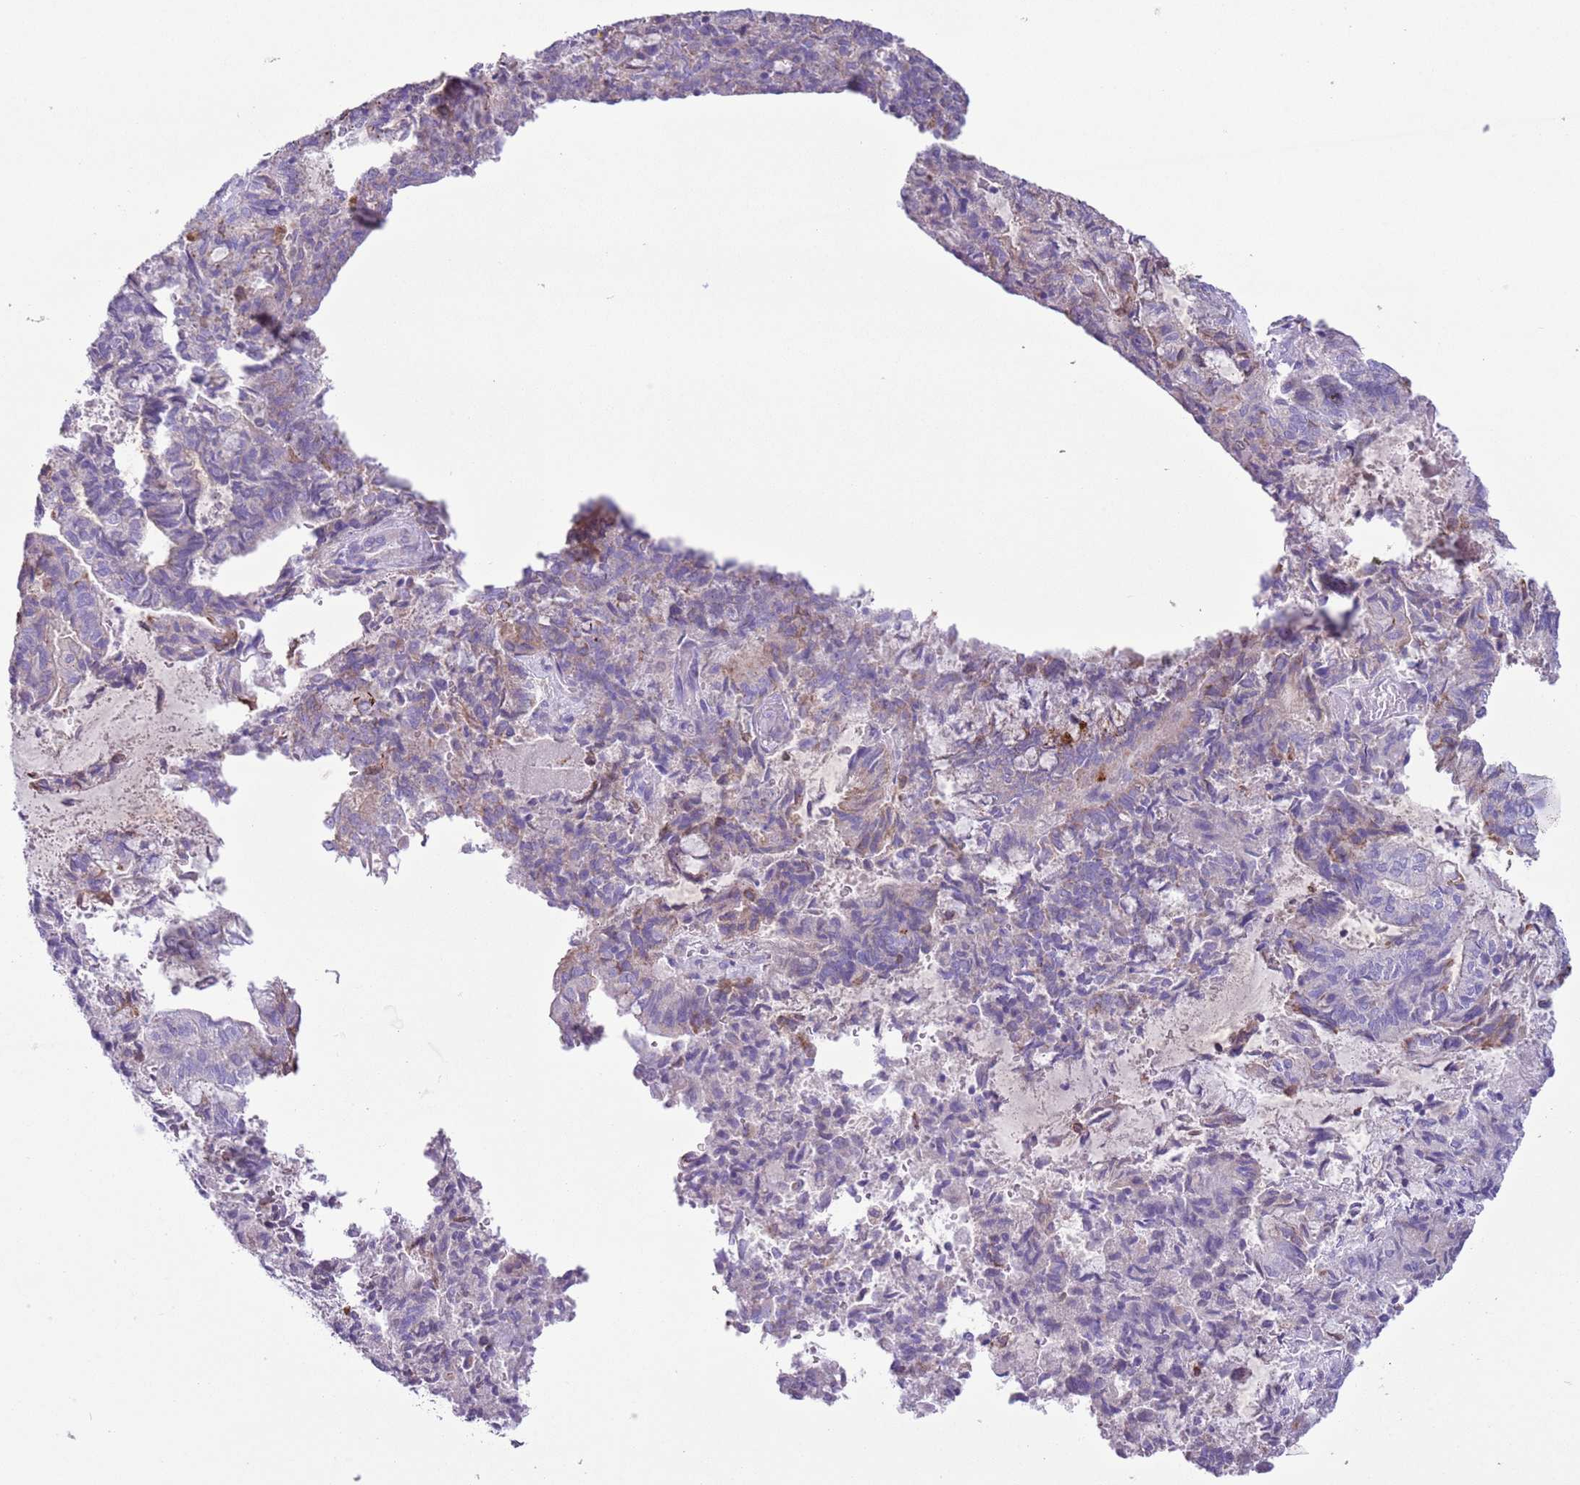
{"staining": {"intensity": "negative", "quantity": "none", "location": "none"}, "tissue": "endometrial cancer", "cell_type": "Tumor cells", "image_type": "cancer", "snomed": [{"axis": "morphology", "description": "Adenocarcinoma, NOS"}, {"axis": "topography", "description": "Endometrium"}], "caption": "This is an immunohistochemistry (IHC) image of human endometrial cancer (adenocarcinoma). There is no positivity in tumor cells.", "gene": "ZNF697", "patient": {"sex": "female", "age": 80}}